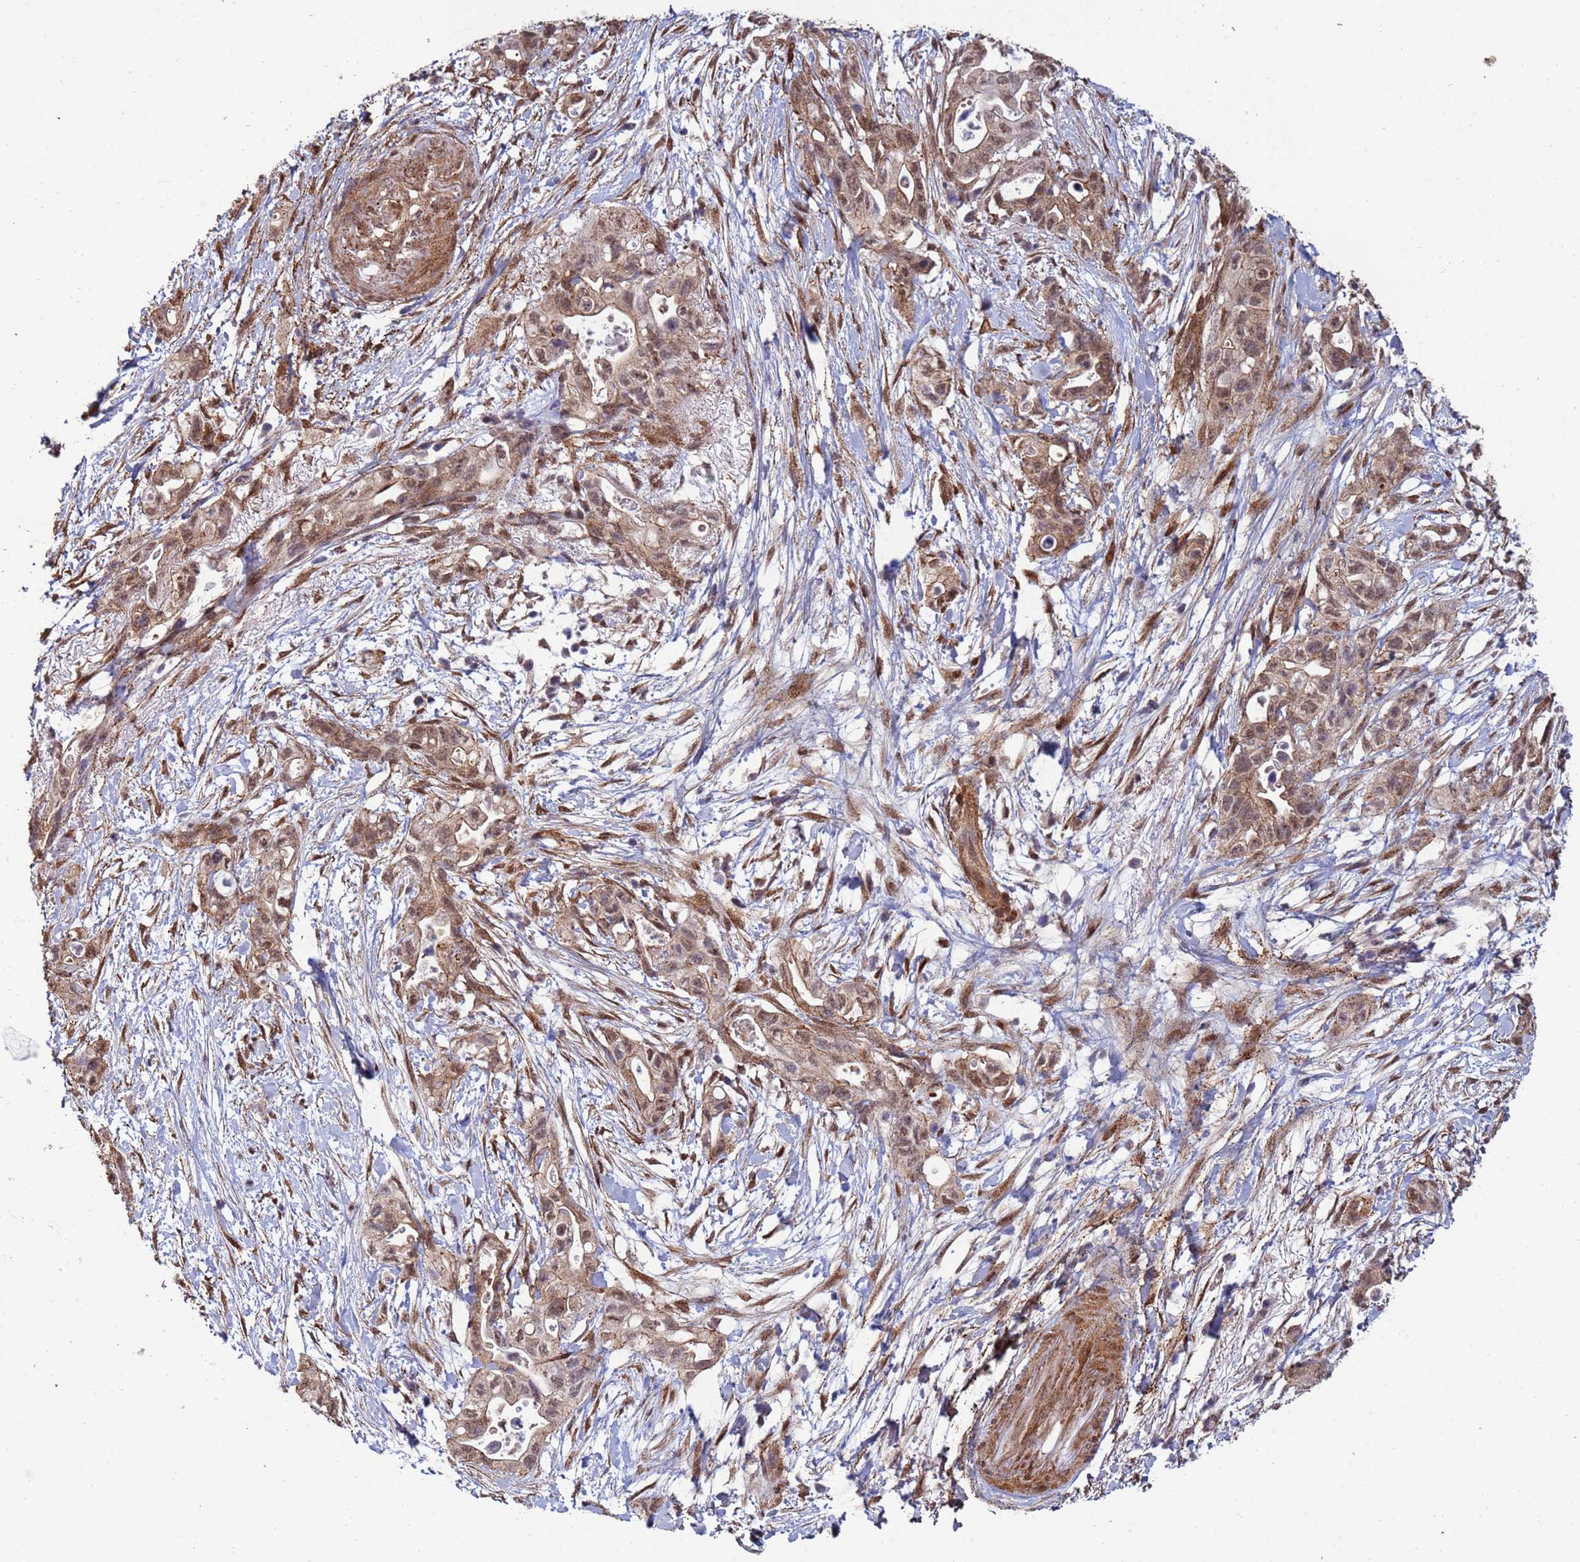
{"staining": {"intensity": "moderate", "quantity": ">75%", "location": "cytoplasmic/membranous,nuclear"}, "tissue": "pancreatic cancer", "cell_type": "Tumor cells", "image_type": "cancer", "snomed": [{"axis": "morphology", "description": "Adenocarcinoma, NOS"}, {"axis": "topography", "description": "Pancreas"}], "caption": "IHC (DAB) staining of human pancreatic cancer demonstrates moderate cytoplasmic/membranous and nuclear protein positivity in about >75% of tumor cells.", "gene": "TRIP6", "patient": {"sex": "female", "age": 72}}